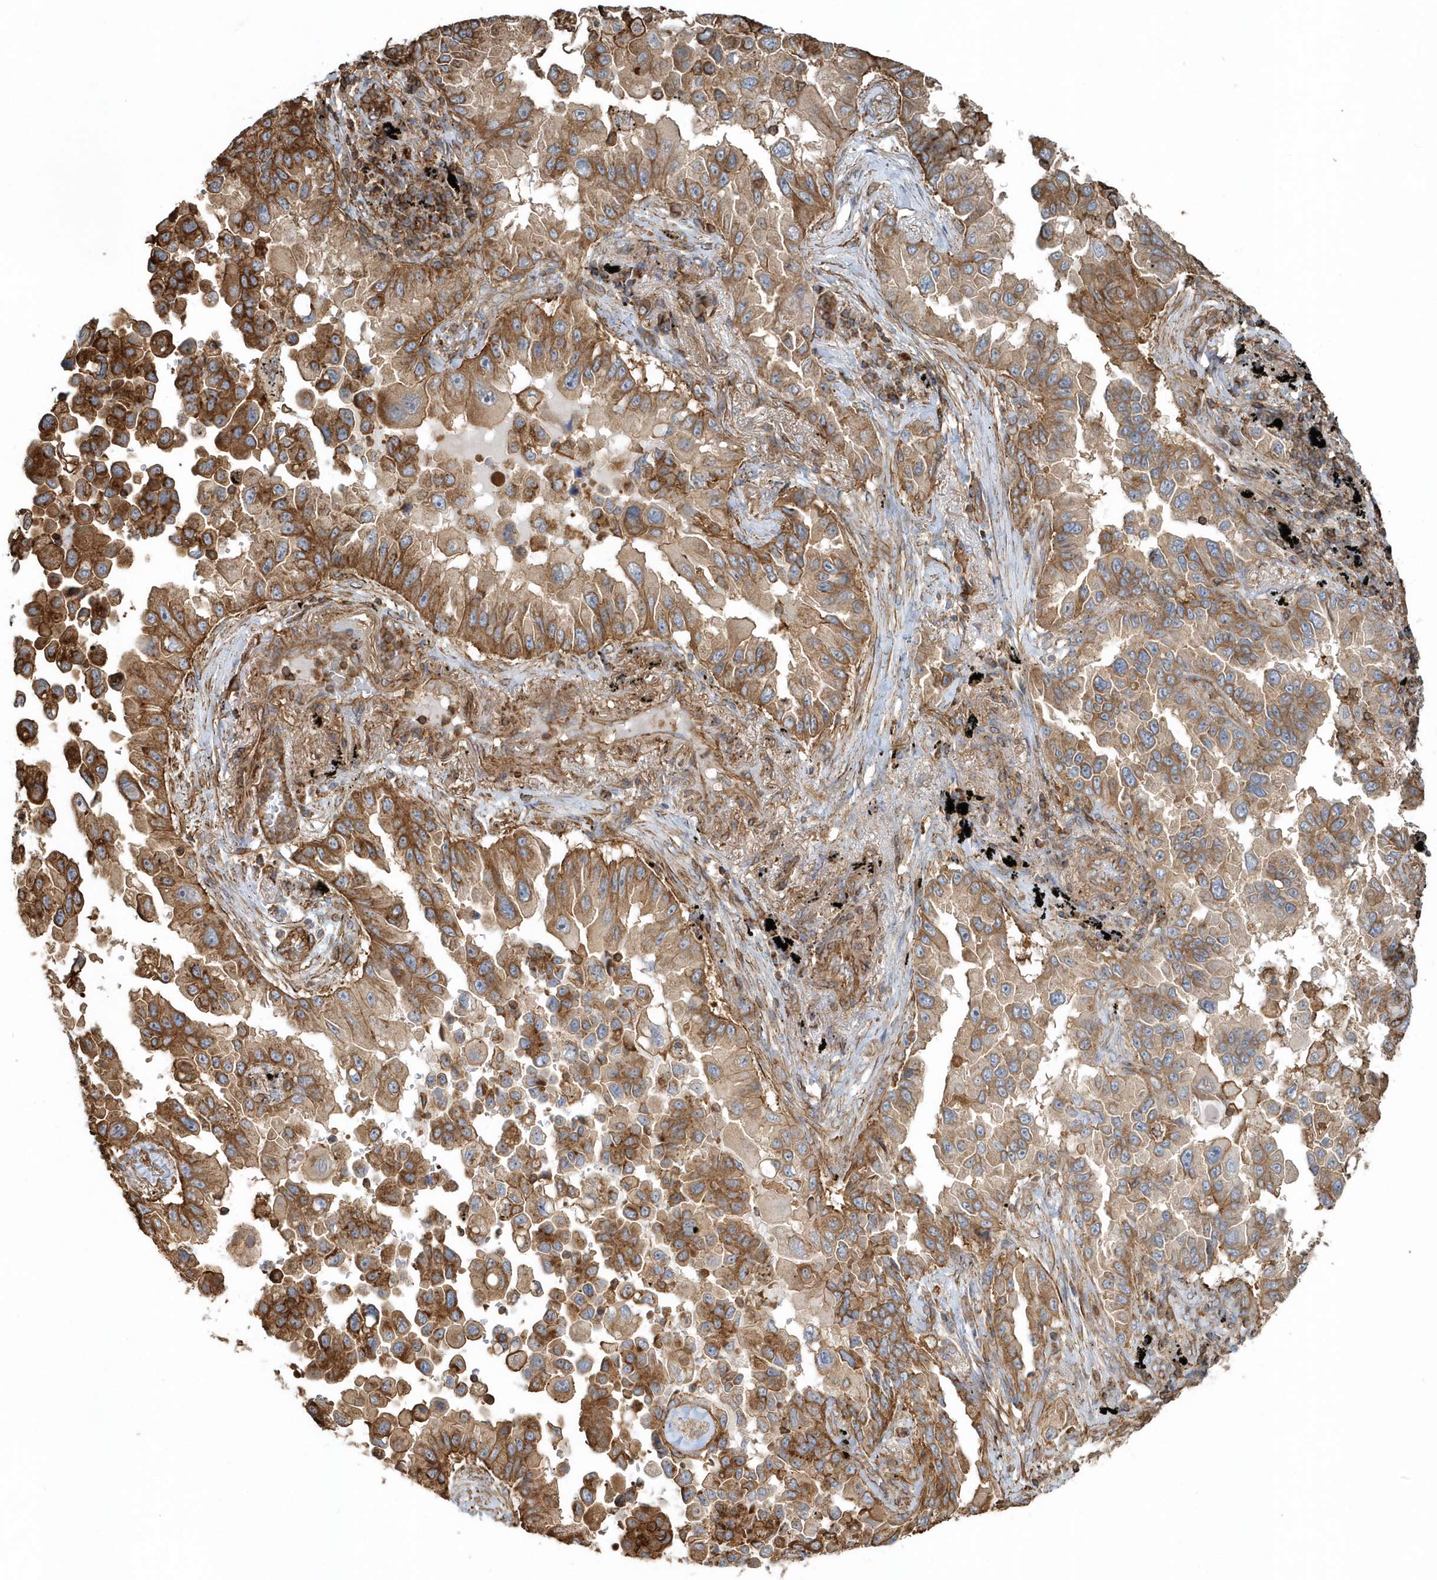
{"staining": {"intensity": "moderate", "quantity": ">75%", "location": "cytoplasmic/membranous"}, "tissue": "lung cancer", "cell_type": "Tumor cells", "image_type": "cancer", "snomed": [{"axis": "morphology", "description": "Adenocarcinoma, NOS"}, {"axis": "topography", "description": "Lung"}], "caption": "Brown immunohistochemical staining in human lung adenocarcinoma reveals moderate cytoplasmic/membranous positivity in approximately >75% of tumor cells. (DAB (3,3'-diaminobenzidine) IHC with brightfield microscopy, high magnification).", "gene": "MMUT", "patient": {"sex": "female", "age": 67}}